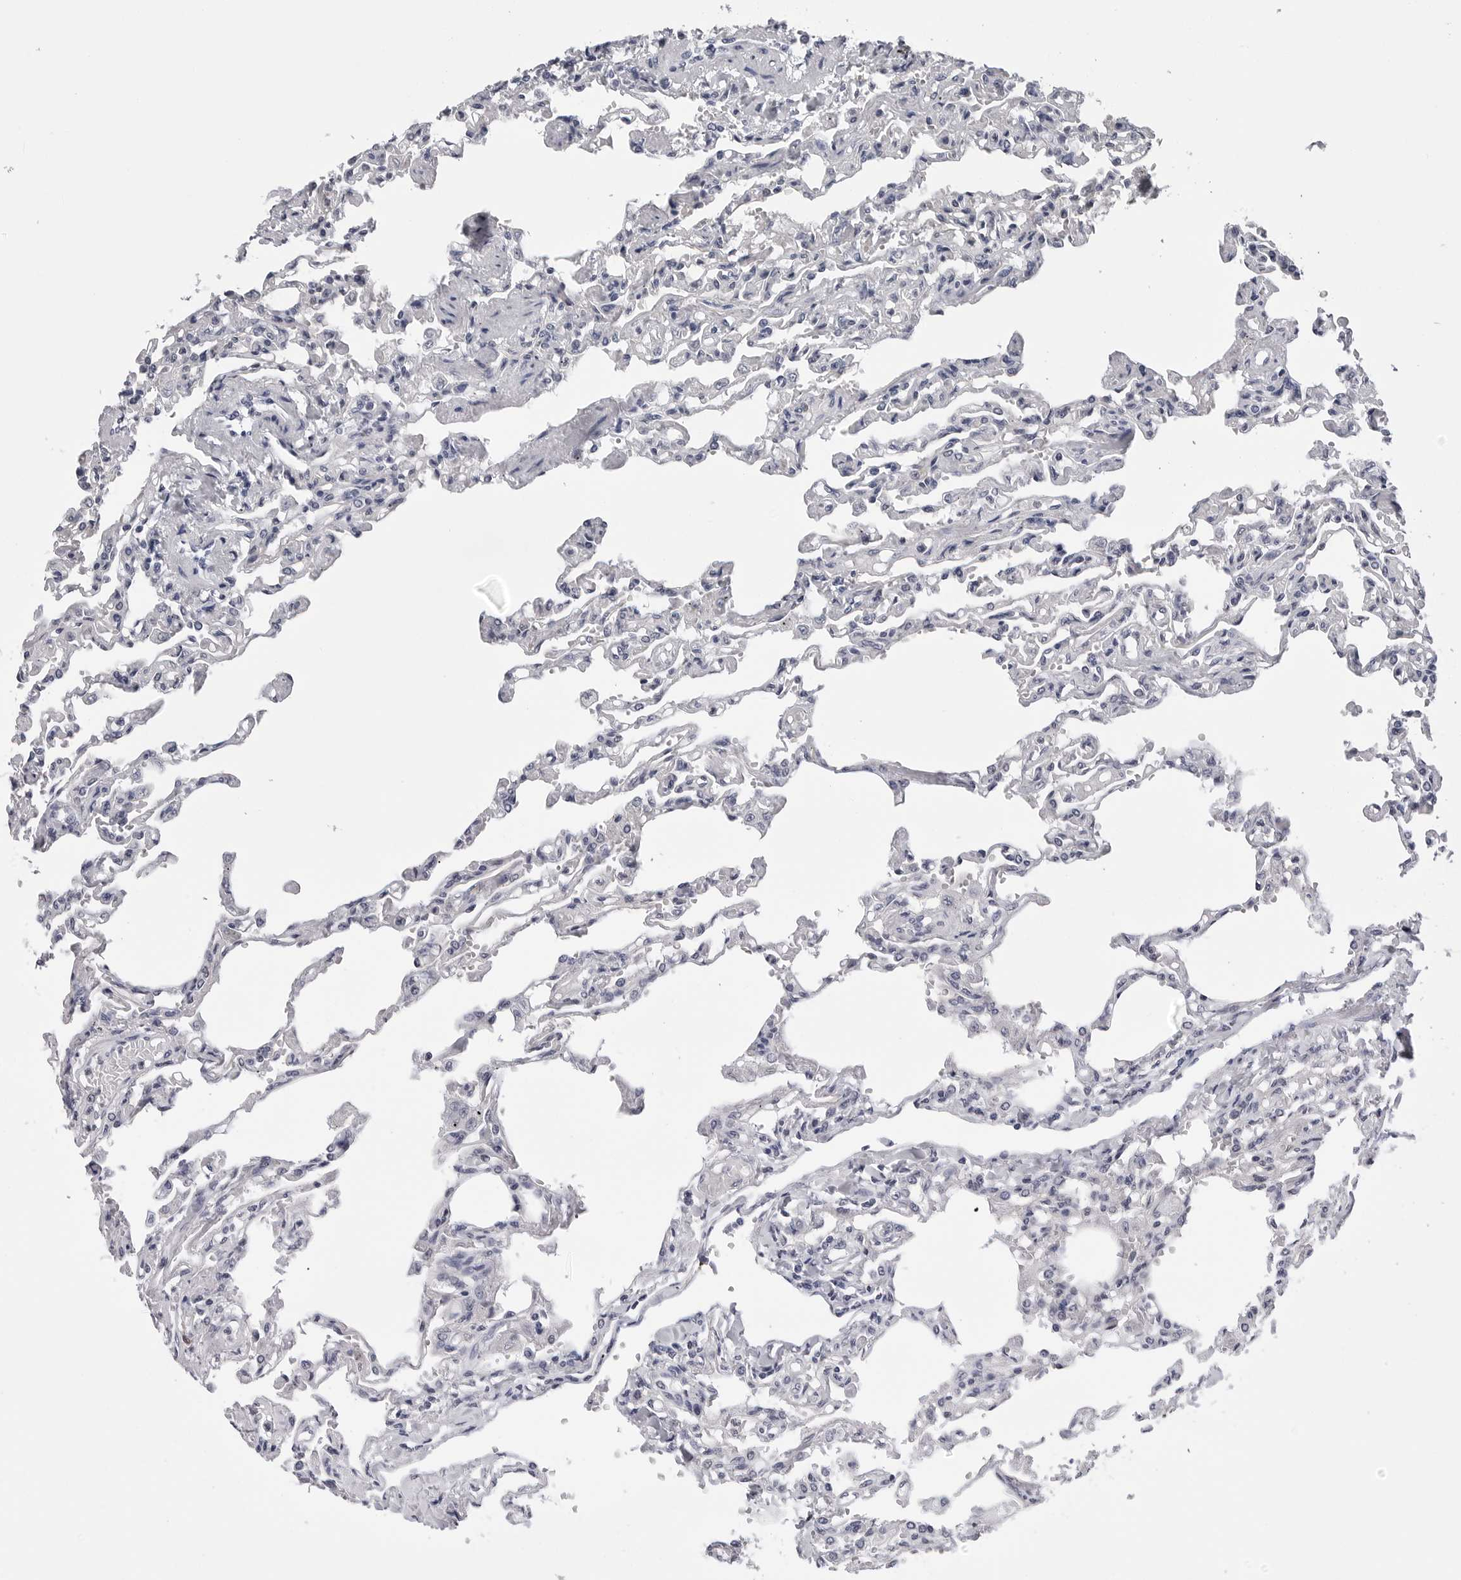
{"staining": {"intensity": "negative", "quantity": "none", "location": "none"}, "tissue": "lung", "cell_type": "Alveolar cells", "image_type": "normal", "snomed": [{"axis": "morphology", "description": "Normal tissue, NOS"}, {"axis": "topography", "description": "Lung"}], "caption": "Photomicrograph shows no protein staining in alveolar cells of benign lung. Nuclei are stained in blue.", "gene": "GNL2", "patient": {"sex": "male", "age": 21}}